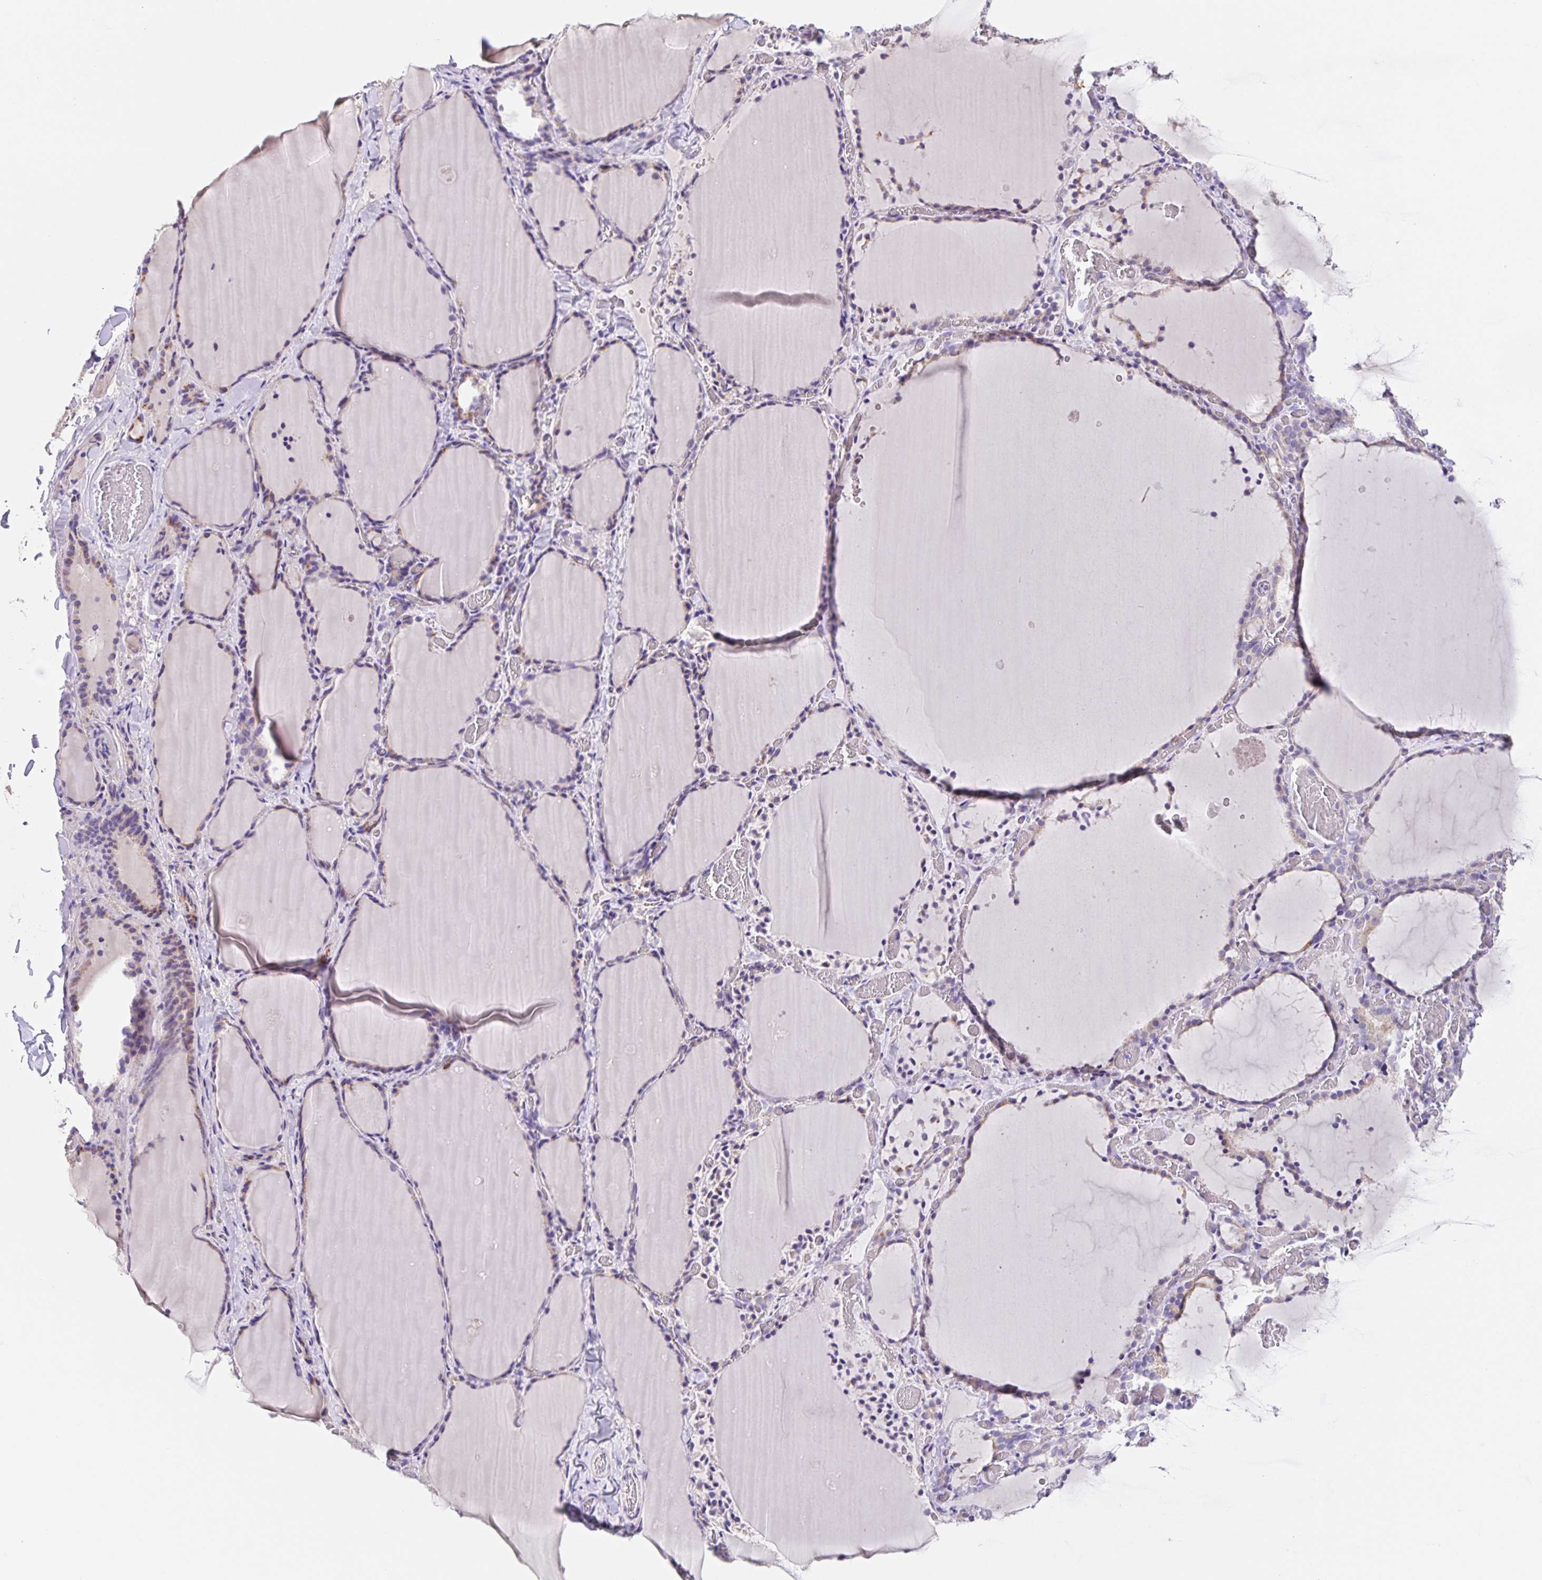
{"staining": {"intensity": "negative", "quantity": "none", "location": "none"}, "tissue": "thyroid gland", "cell_type": "Glandular cells", "image_type": "normal", "snomed": [{"axis": "morphology", "description": "Normal tissue, NOS"}, {"axis": "topography", "description": "Thyroid gland"}], "caption": "Immunohistochemical staining of unremarkable human thyroid gland demonstrates no significant expression in glandular cells.", "gene": "PRR36", "patient": {"sex": "female", "age": 22}}